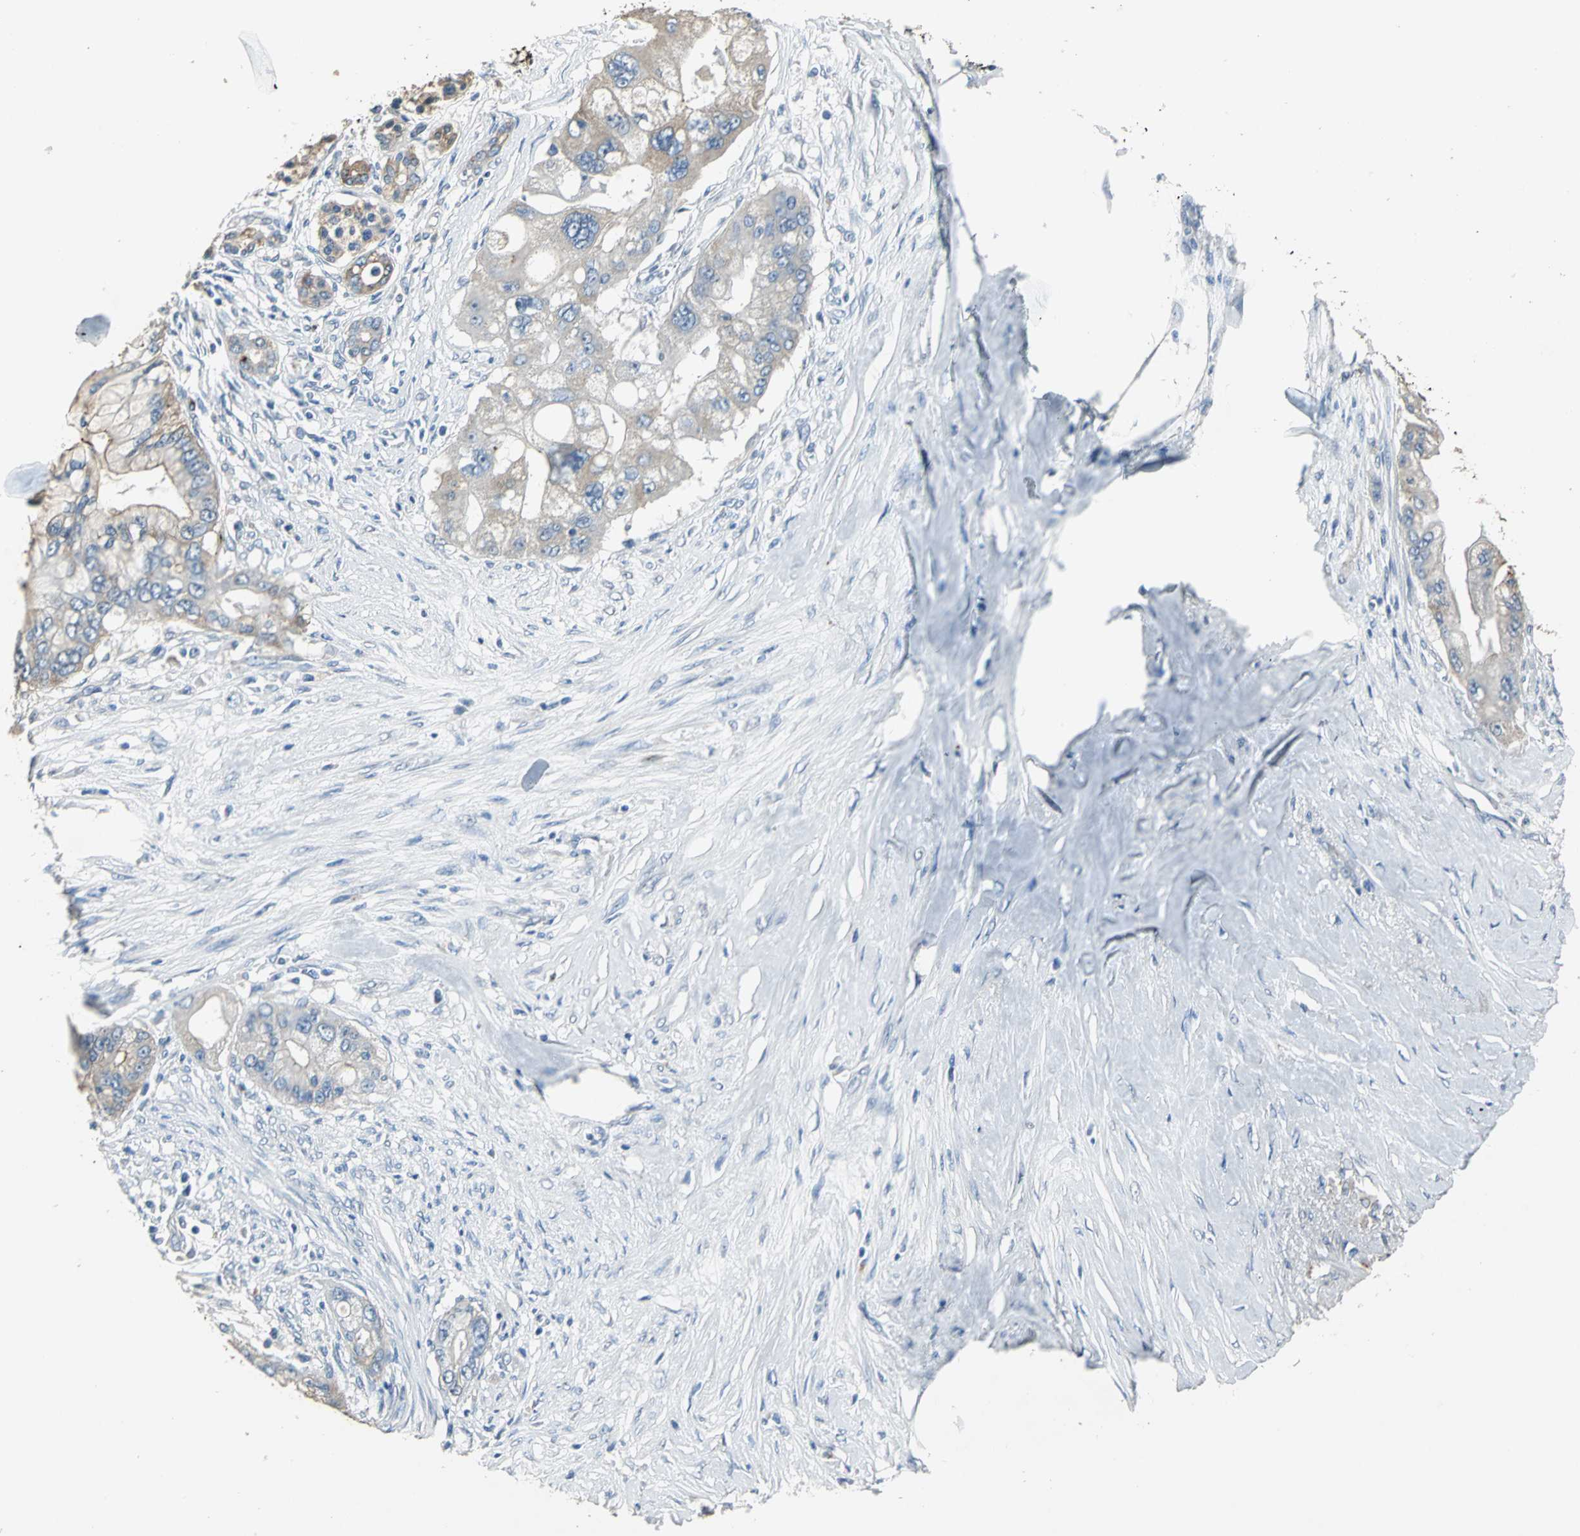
{"staining": {"intensity": "weak", "quantity": ">75%", "location": "cytoplasmic/membranous"}, "tissue": "pancreatic cancer", "cell_type": "Tumor cells", "image_type": "cancer", "snomed": [{"axis": "morphology", "description": "Adenocarcinoma, NOS"}, {"axis": "topography", "description": "Pancreas"}], "caption": "This micrograph displays pancreatic cancer stained with immunohistochemistry to label a protein in brown. The cytoplasmic/membranous of tumor cells show weak positivity for the protein. Nuclei are counter-stained blue.", "gene": "OCLN", "patient": {"sex": "male", "age": 59}}